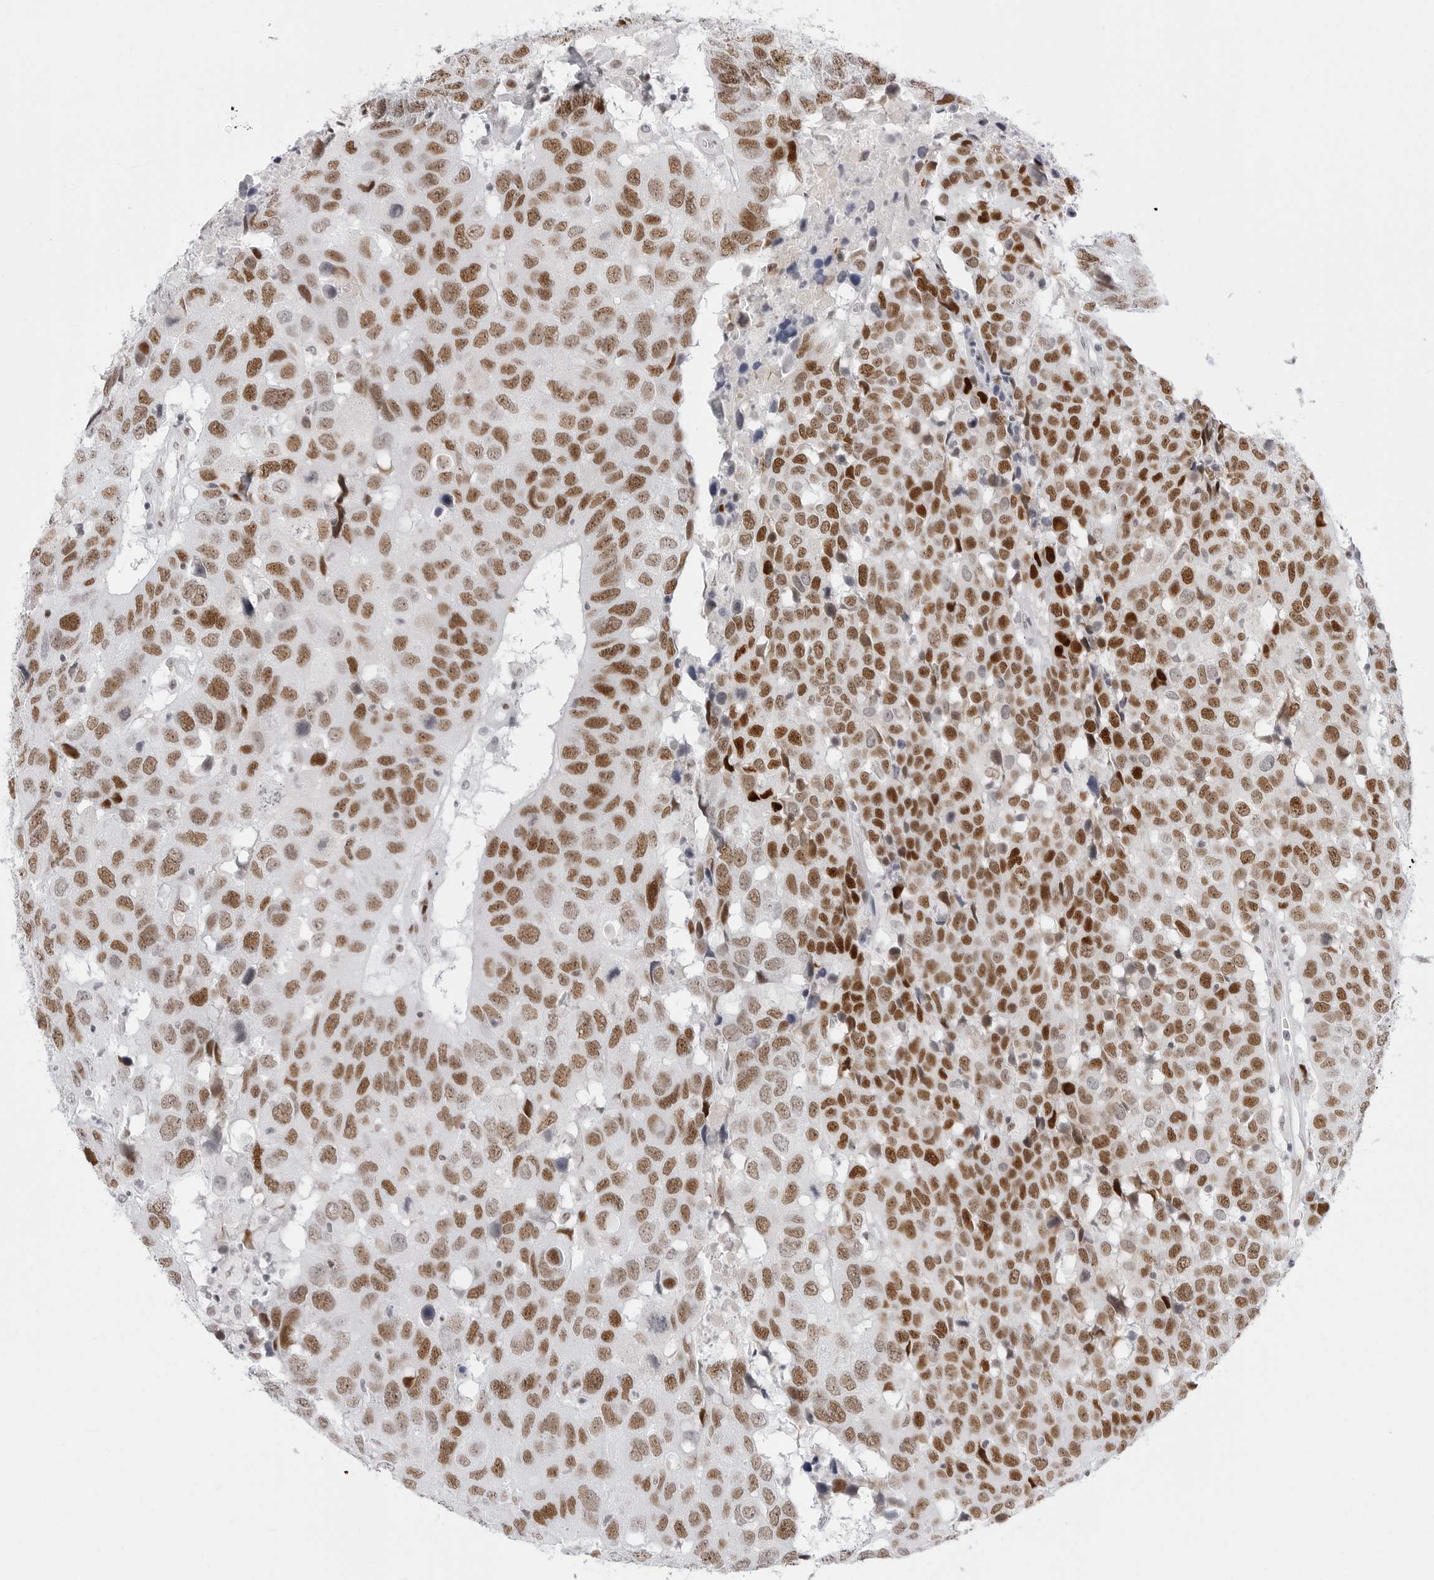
{"staining": {"intensity": "strong", "quantity": ">75%", "location": "nuclear"}, "tissue": "head and neck cancer", "cell_type": "Tumor cells", "image_type": "cancer", "snomed": [{"axis": "morphology", "description": "Squamous cell carcinoma, NOS"}, {"axis": "topography", "description": "Head-Neck"}], "caption": "The histopathology image reveals immunohistochemical staining of head and neck cancer (squamous cell carcinoma). There is strong nuclear expression is present in approximately >75% of tumor cells.", "gene": "NASP", "patient": {"sex": "male", "age": 66}}